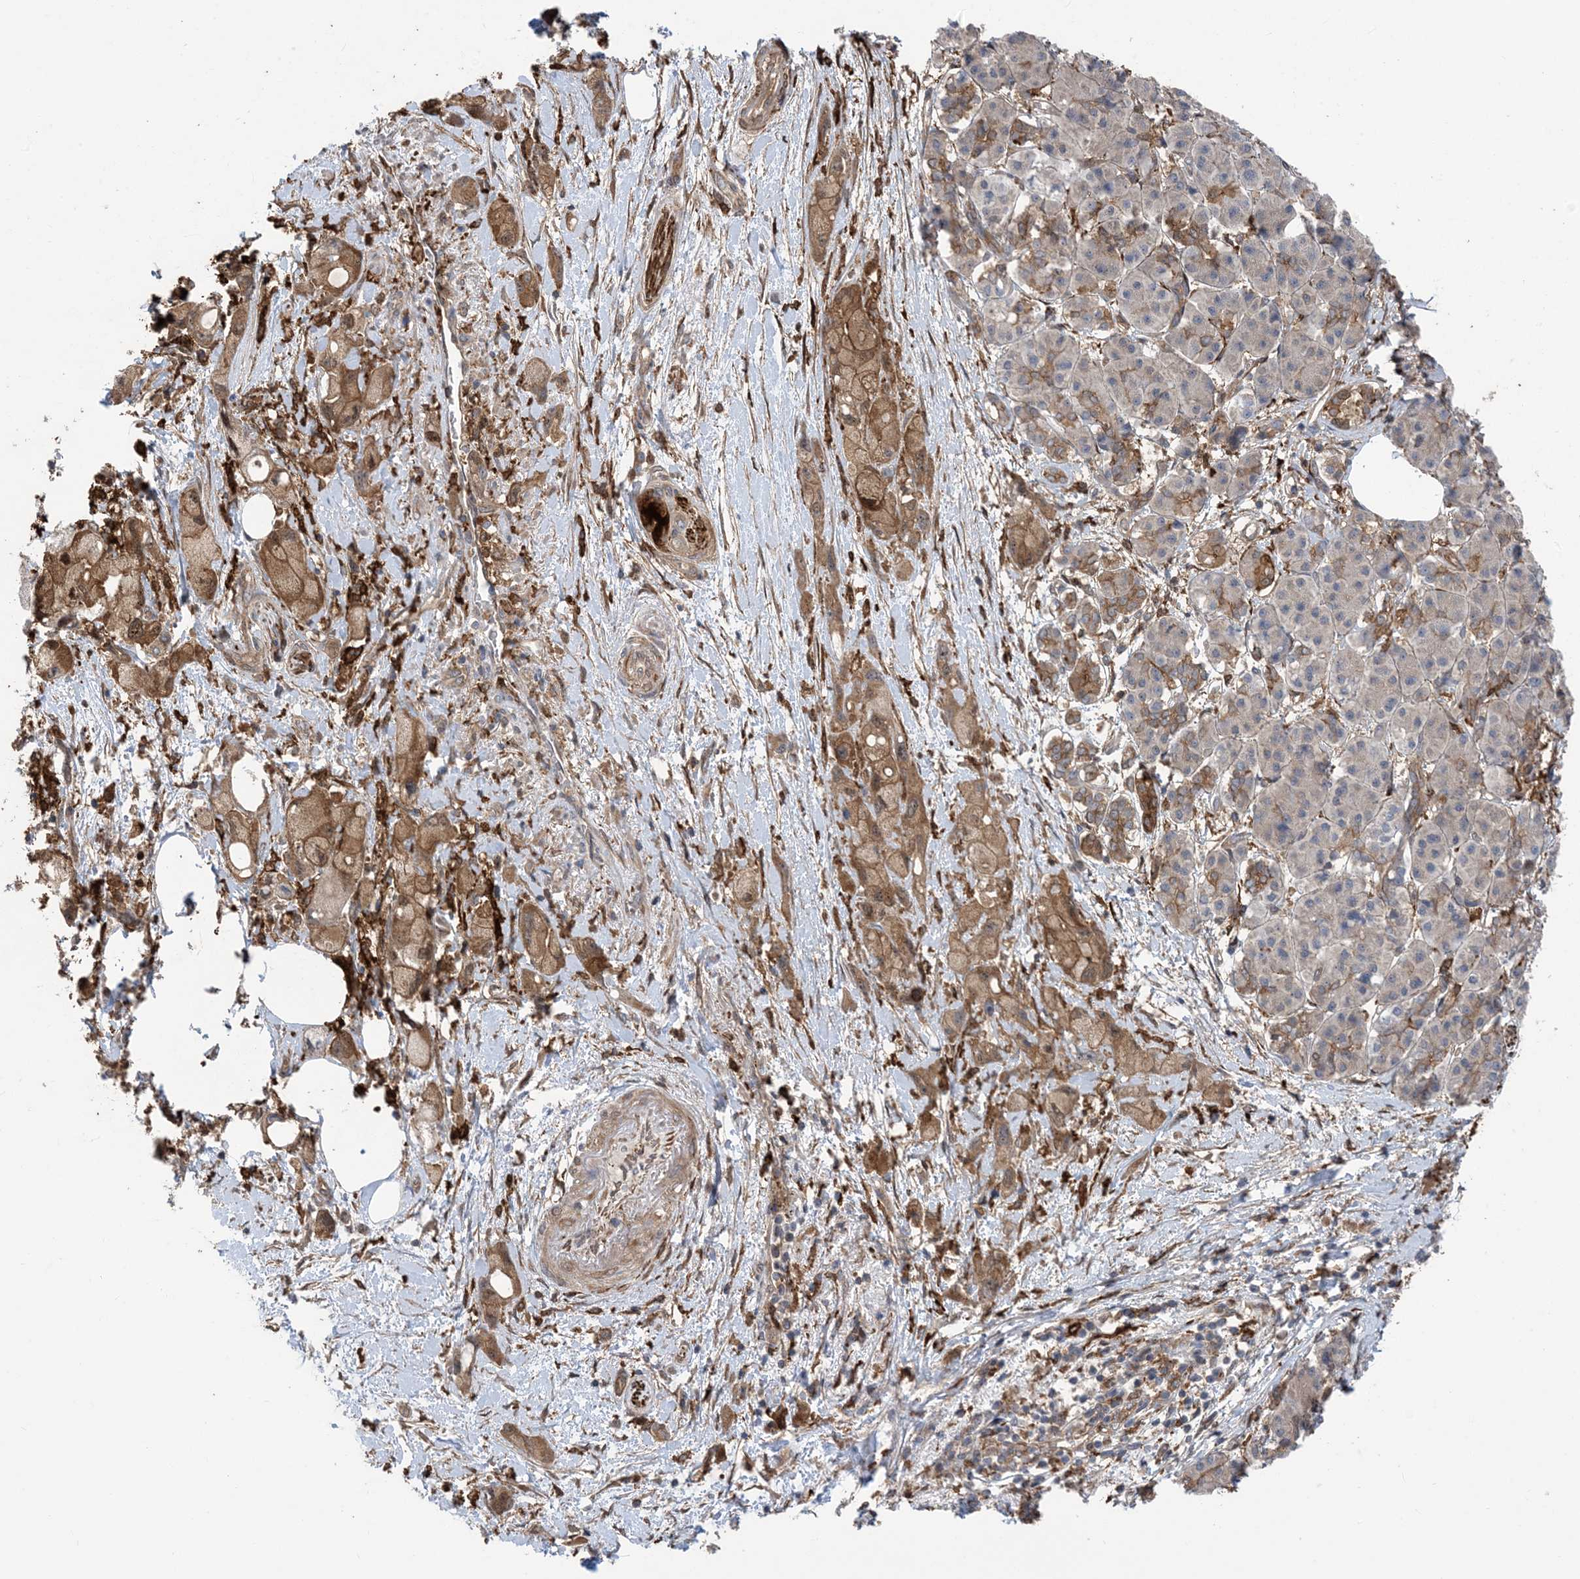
{"staining": {"intensity": "moderate", "quantity": ">75%", "location": "cytoplasmic/membranous"}, "tissue": "pancreatic cancer", "cell_type": "Tumor cells", "image_type": "cancer", "snomed": [{"axis": "morphology", "description": "Normal tissue, NOS"}, {"axis": "morphology", "description": "Adenocarcinoma, NOS"}, {"axis": "topography", "description": "Pancreas"}], "caption": "Immunohistochemistry staining of pancreatic cancer (adenocarcinoma), which reveals medium levels of moderate cytoplasmic/membranous positivity in approximately >75% of tumor cells indicating moderate cytoplasmic/membranous protein staining. The staining was performed using DAB (brown) for protein detection and nuclei were counterstained in hematoxylin (blue).", "gene": "HS1BP3", "patient": {"sex": "female", "age": 68}}